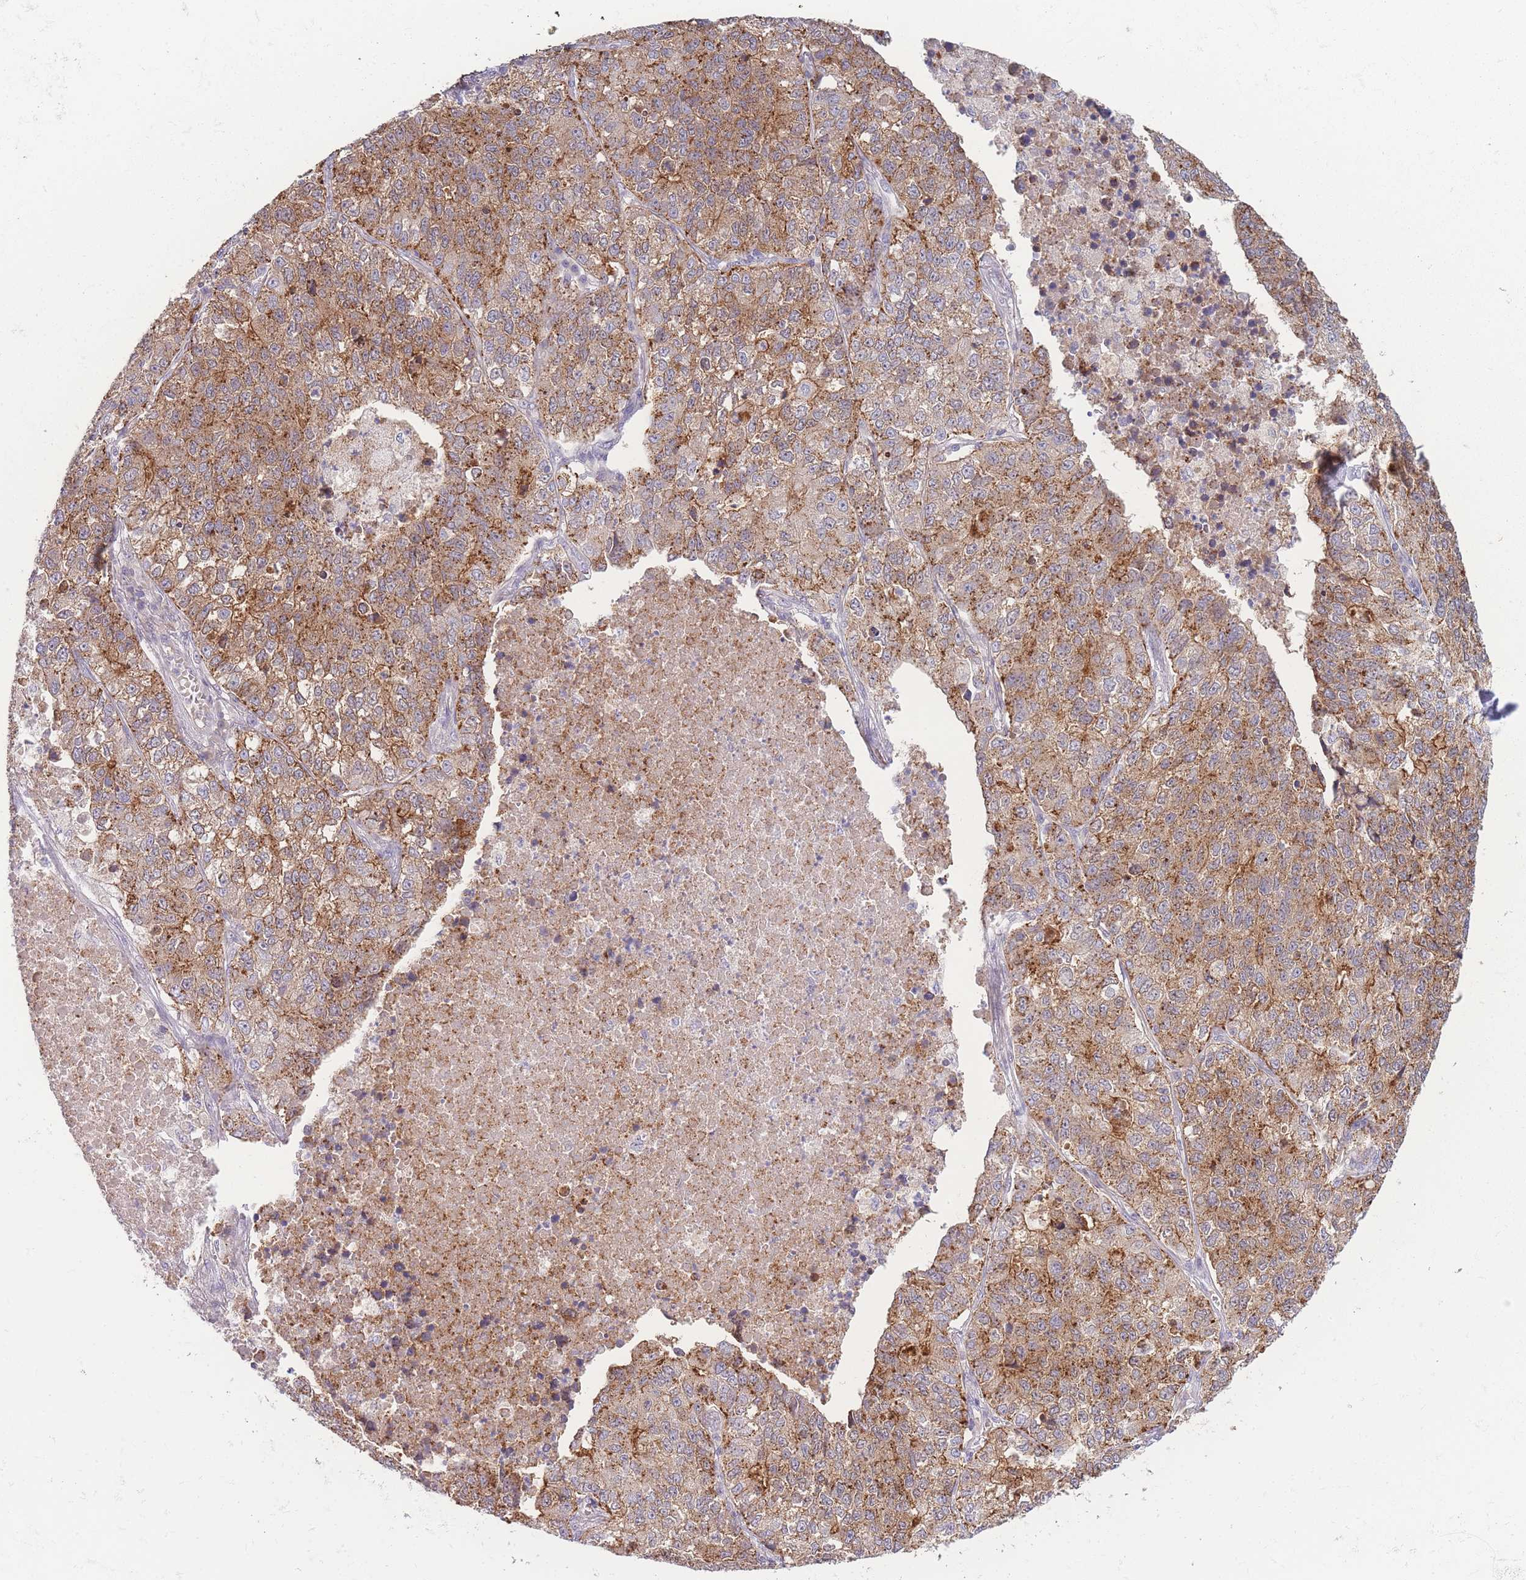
{"staining": {"intensity": "moderate", "quantity": ">75%", "location": "cytoplasmic/membranous"}, "tissue": "lung cancer", "cell_type": "Tumor cells", "image_type": "cancer", "snomed": [{"axis": "morphology", "description": "Adenocarcinoma, NOS"}, {"axis": "topography", "description": "Lung"}], "caption": "High-magnification brightfield microscopy of adenocarcinoma (lung) stained with DAB (brown) and counterstained with hematoxylin (blue). tumor cells exhibit moderate cytoplasmic/membranous expression is seen in approximately>75% of cells.", "gene": "SPHKAP", "patient": {"sex": "male", "age": 49}}